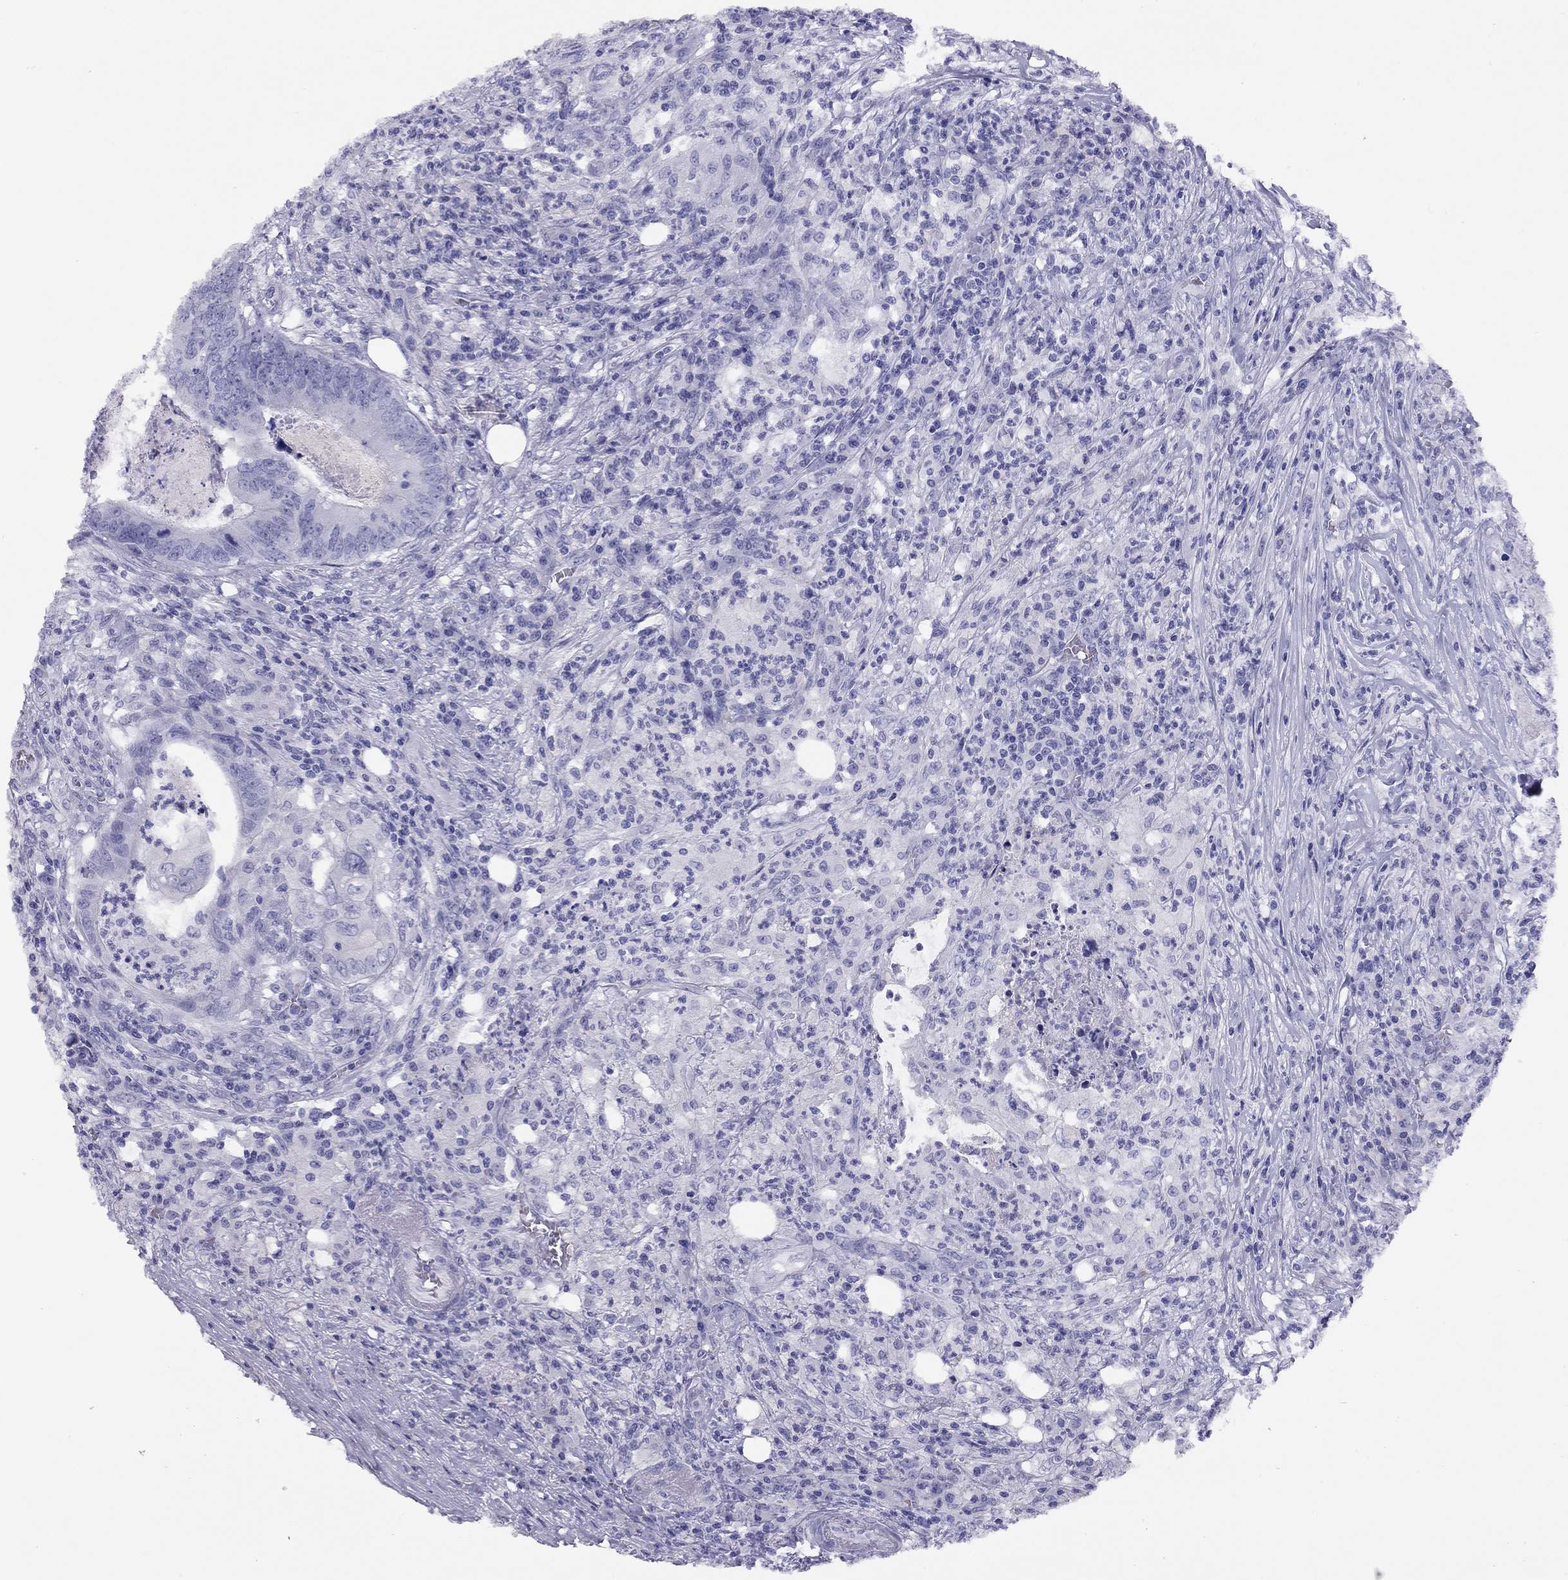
{"staining": {"intensity": "negative", "quantity": "none", "location": "none"}, "tissue": "colorectal cancer", "cell_type": "Tumor cells", "image_type": "cancer", "snomed": [{"axis": "morphology", "description": "Adenocarcinoma, NOS"}, {"axis": "topography", "description": "Colon"}], "caption": "IHC histopathology image of neoplastic tissue: colorectal cancer stained with DAB demonstrates no significant protein positivity in tumor cells. (Stains: DAB (3,3'-diaminobenzidine) immunohistochemistry with hematoxylin counter stain, Microscopy: brightfield microscopy at high magnification).", "gene": "LRIT2", "patient": {"sex": "male", "age": 84}}